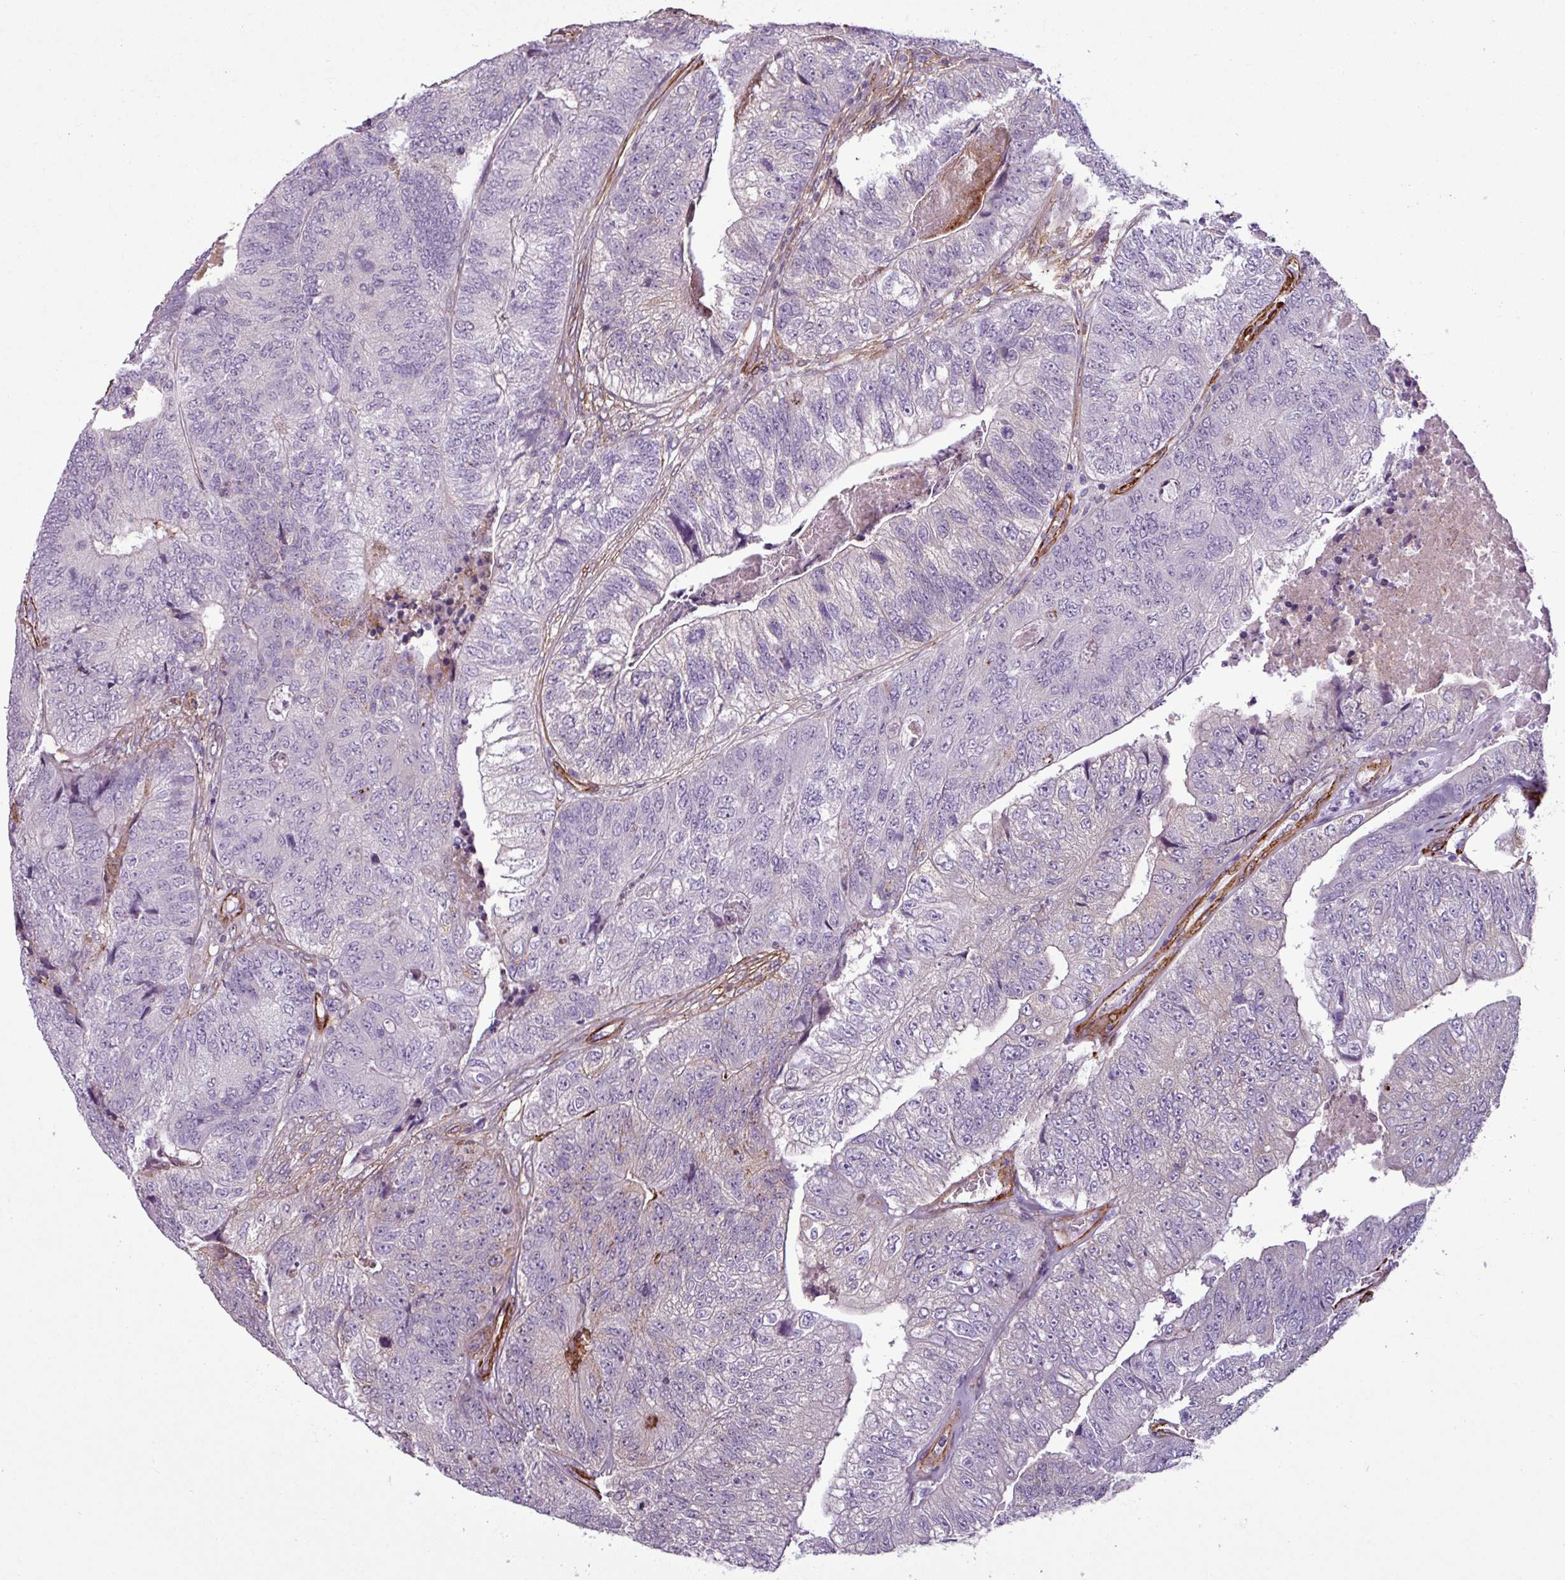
{"staining": {"intensity": "negative", "quantity": "none", "location": "none"}, "tissue": "colorectal cancer", "cell_type": "Tumor cells", "image_type": "cancer", "snomed": [{"axis": "morphology", "description": "Adenocarcinoma, NOS"}, {"axis": "topography", "description": "Colon"}], "caption": "IHC histopathology image of neoplastic tissue: human colorectal cancer (adenocarcinoma) stained with DAB (3,3'-diaminobenzidine) displays no significant protein staining in tumor cells.", "gene": "ATP10A", "patient": {"sex": "female", "age": 67}}